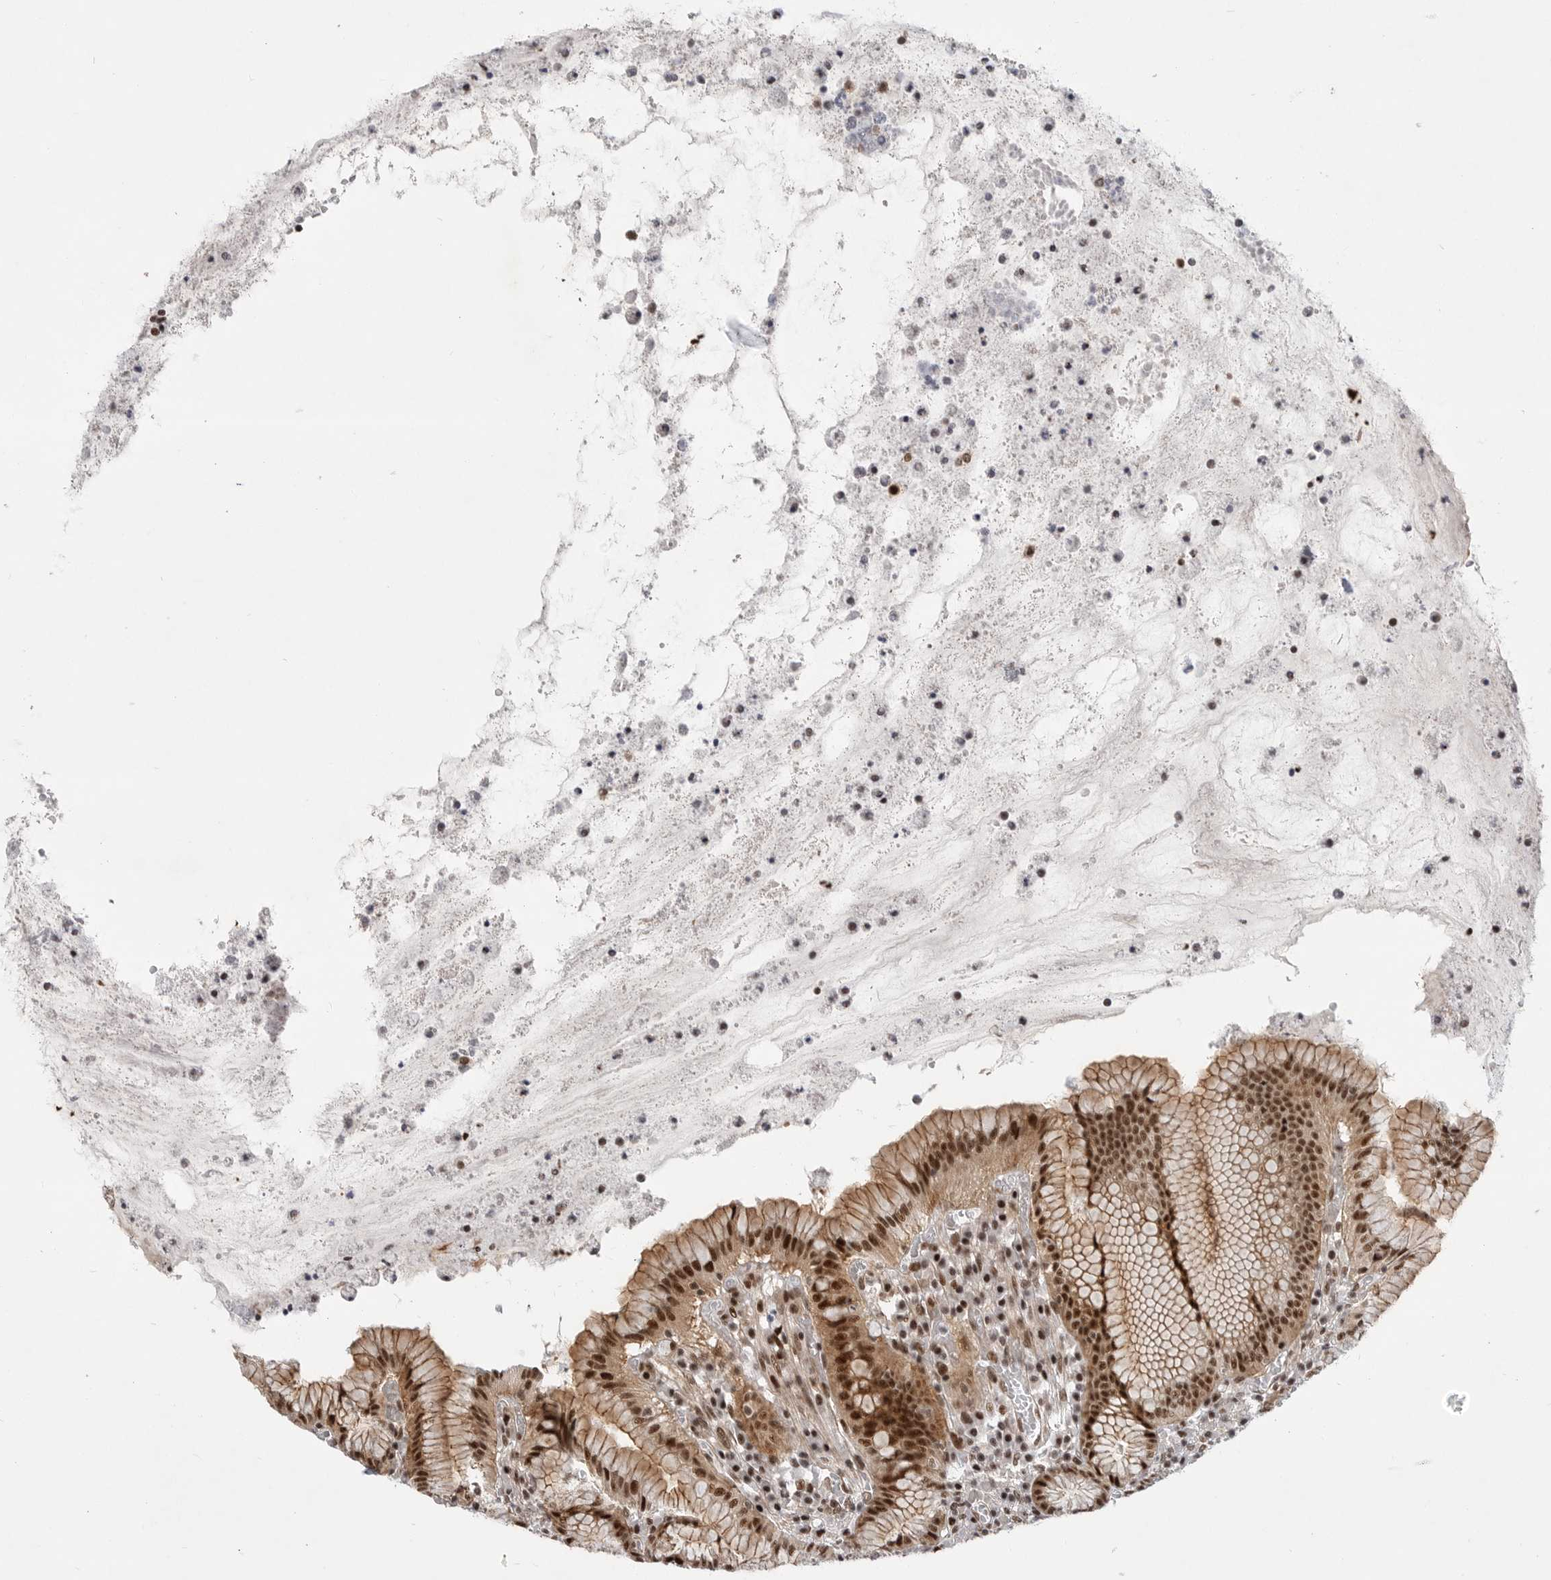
{"staining": {"intensity": "strong", "quantity": "25%-75%", "location": "cytoplasmic/membranous,nuclear"}, "tissue": "stomach", "cell_type": "Glandular cells", "image_type": "normal", "snomed": [{"axis": "morphology", "description": "Normal tissue, NOS"}, {"axis": "topography", "description": "Stomach"}], "caption": "IHC micrograph of normal stomach stained for a protein (brown), which demonstrates high levels of strong cytoplasmic/membranous,nuclear positivity in about 25%-75% of glandular cells.", "gene": "GPATCH2", "patient": {"sex": "male", "age": 55}}